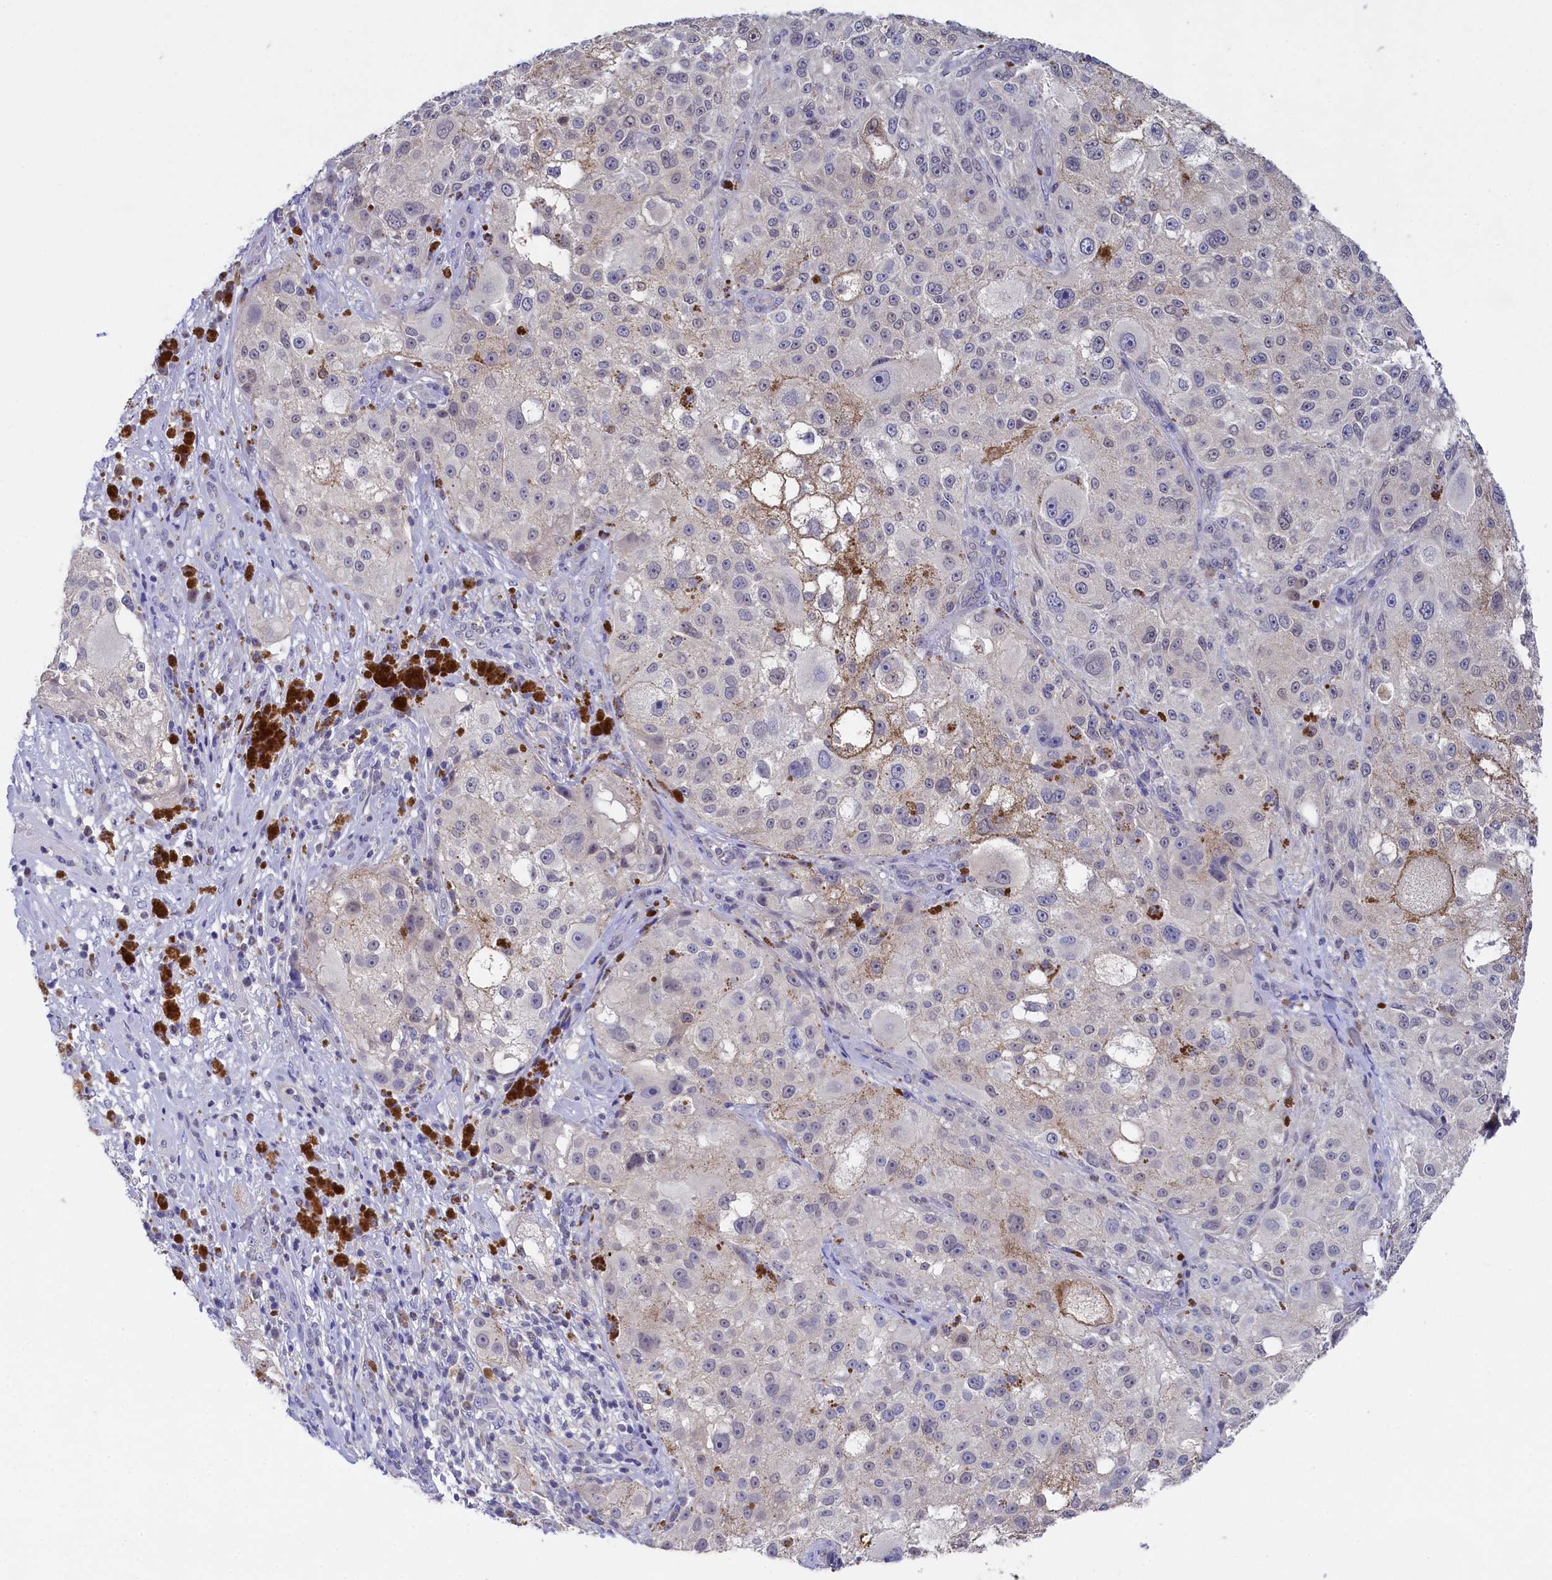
{"staining": {"intensity": "negative", "quantity": "none", "location": "none"}, "tissue": "melanoma", "cell_type": "Tumor cells", "image_type": "cancer", "snomed": [{"axis": "morphology", "description": "Necrosis, NOS"}, {"axis": "morphology", "description": "Malignant melanoma, NOS"}, {"axis": "topography", "description": "Skin"}], "caption": "High magnification brightfield microscopy of malignant melanoma stained with DAB (brown) and counterstained with hematoxylin (blue): tumor cells show no significant expression.", "gene": "C11orf54", "patient": {"sex": "female", "age": 87}}